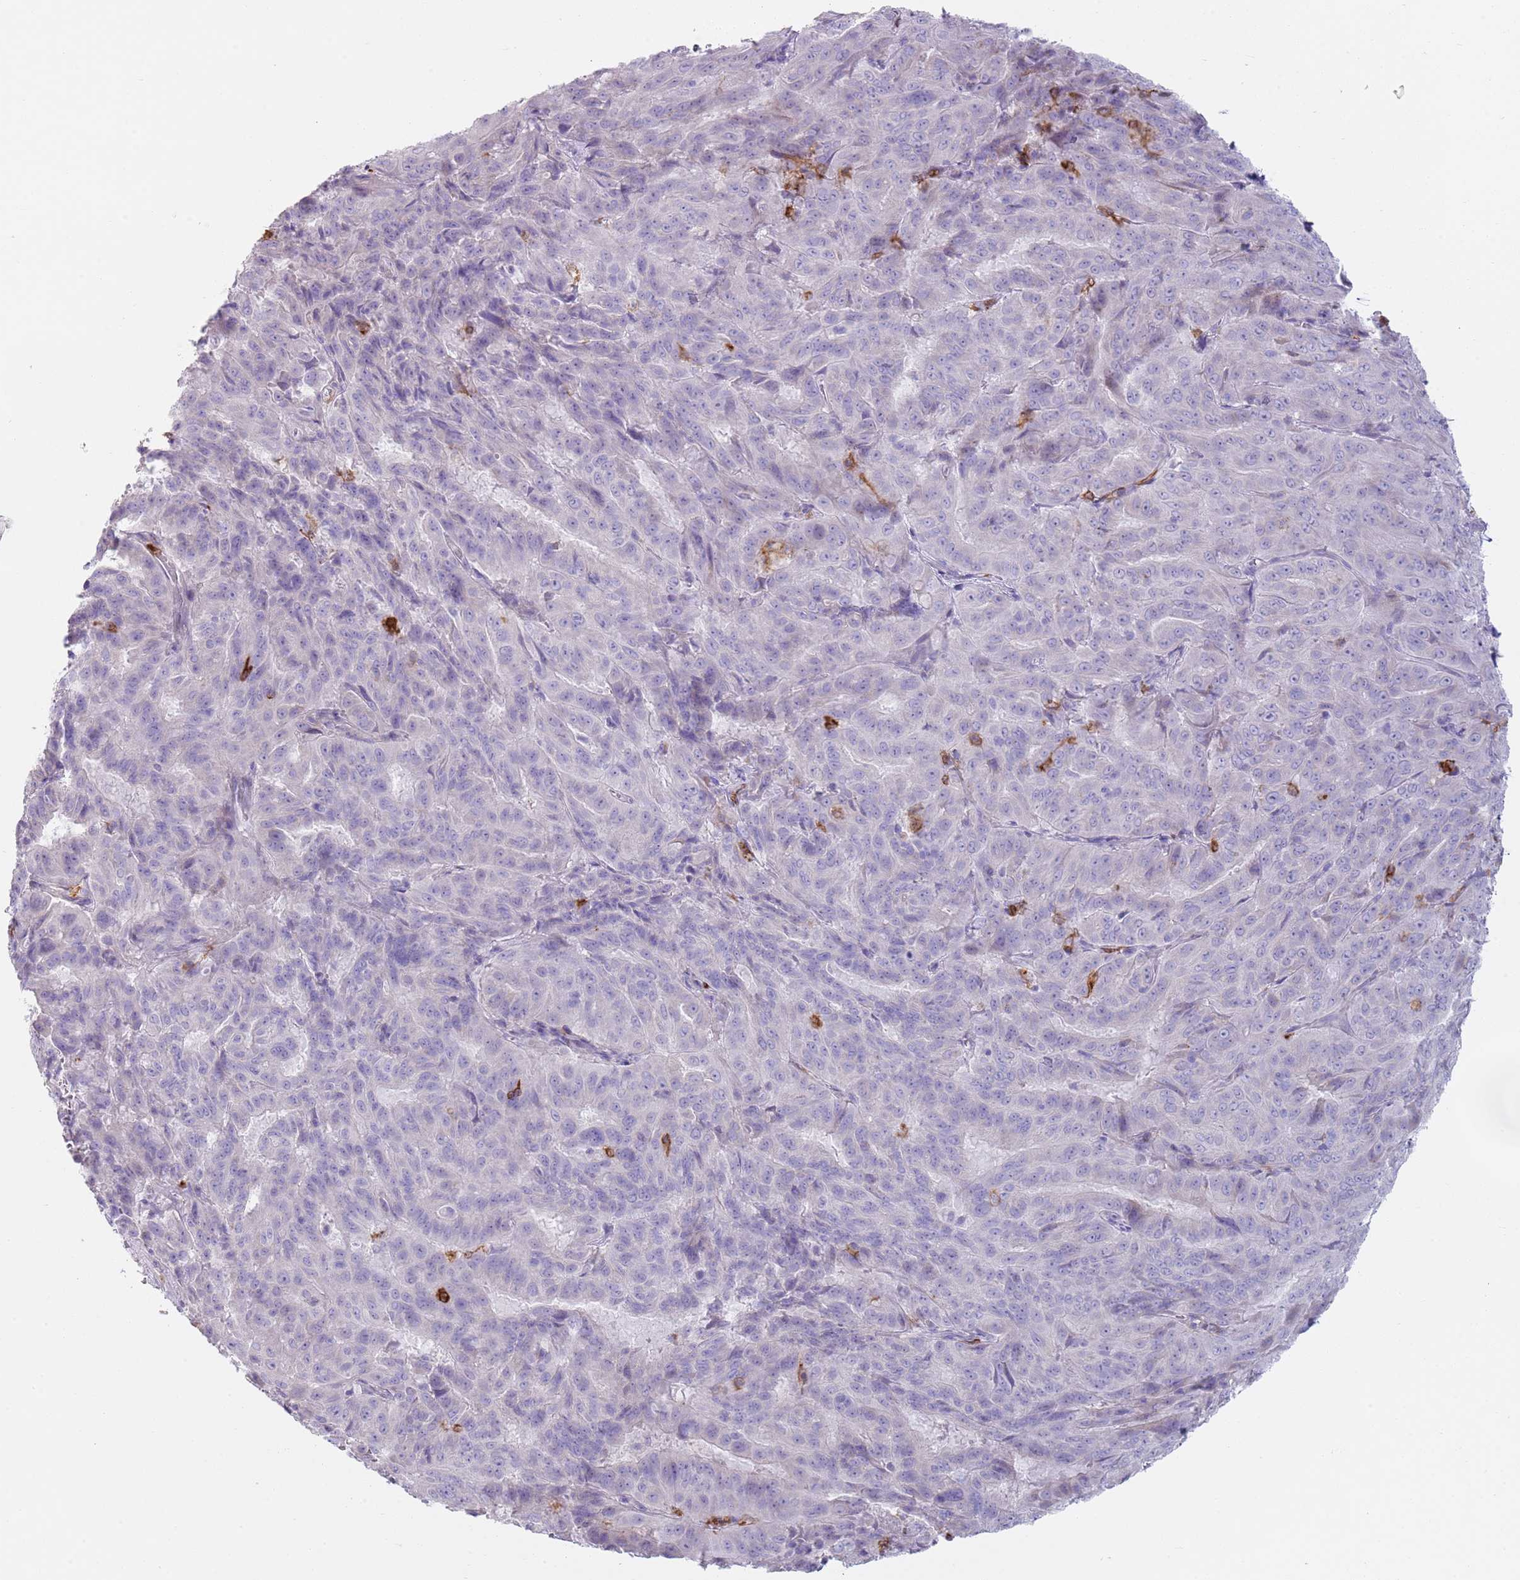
{"staining": {"intensity": "negative", "quantity": "none", "location": "none"}, "tissue": "pancreatic cancer", "cell_type": "Tumor cells", "image_type": "cancer", "snomed": [{"axis": "morphology", "description": "Adenocarcinoma, NOS"}, {"axis": "topography", "description": "Pancreas"}], "caption": "High power microscopy histopathology image of an immunohistochemistry (IHC) photomicrograph of pancreatic cancer, revealing no significant positivity in tumor cells. (Immunohistochemistry (ihc), brightfield microscopy, high magnification).", "gene": "CD177", "patient": {"sex": "male", "age": 63}}